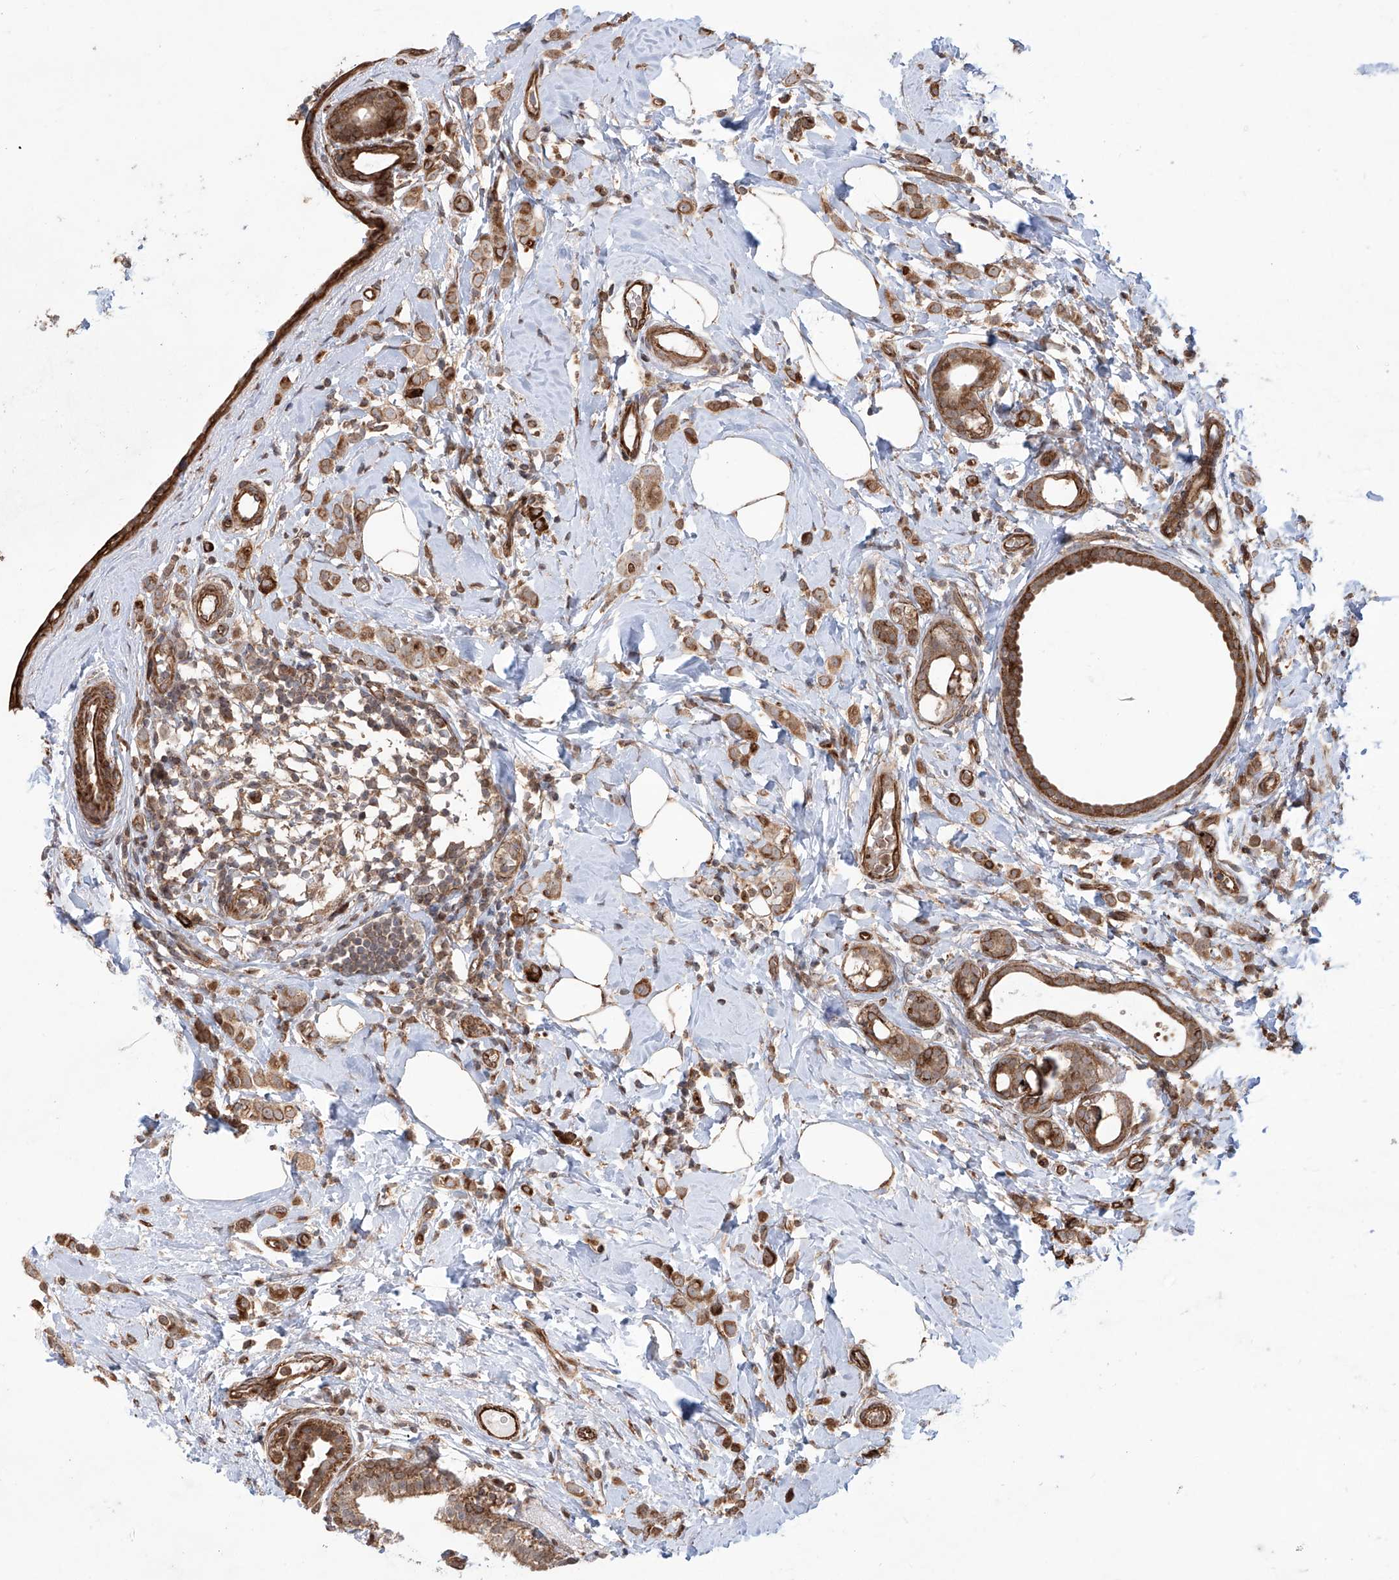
{"staining": {"intensity": "strong", "quantity": ">75%", "location": "cytoplasmic/membranous"}, "tissue": "breast cancer", "cell_type": "Tumor cells", "image_type": "cancer", "snomed": [{"axis": "morphology", "description": "Lobular carcinoma"}, {"axis": "topography", "description": "Breast"}], "caption": "Protein expression analysis of human breast cancer (lobular carcinoma) reveals strong cytoplasmic/membranous positivity in about >75% of tumor cells. Using DAB (brown) and hematoxylin (blue) stains, captured at high magnification using brightfield microscopy.", "gene": "APAF1", "patient": {"sex": "female", "age": 47}}